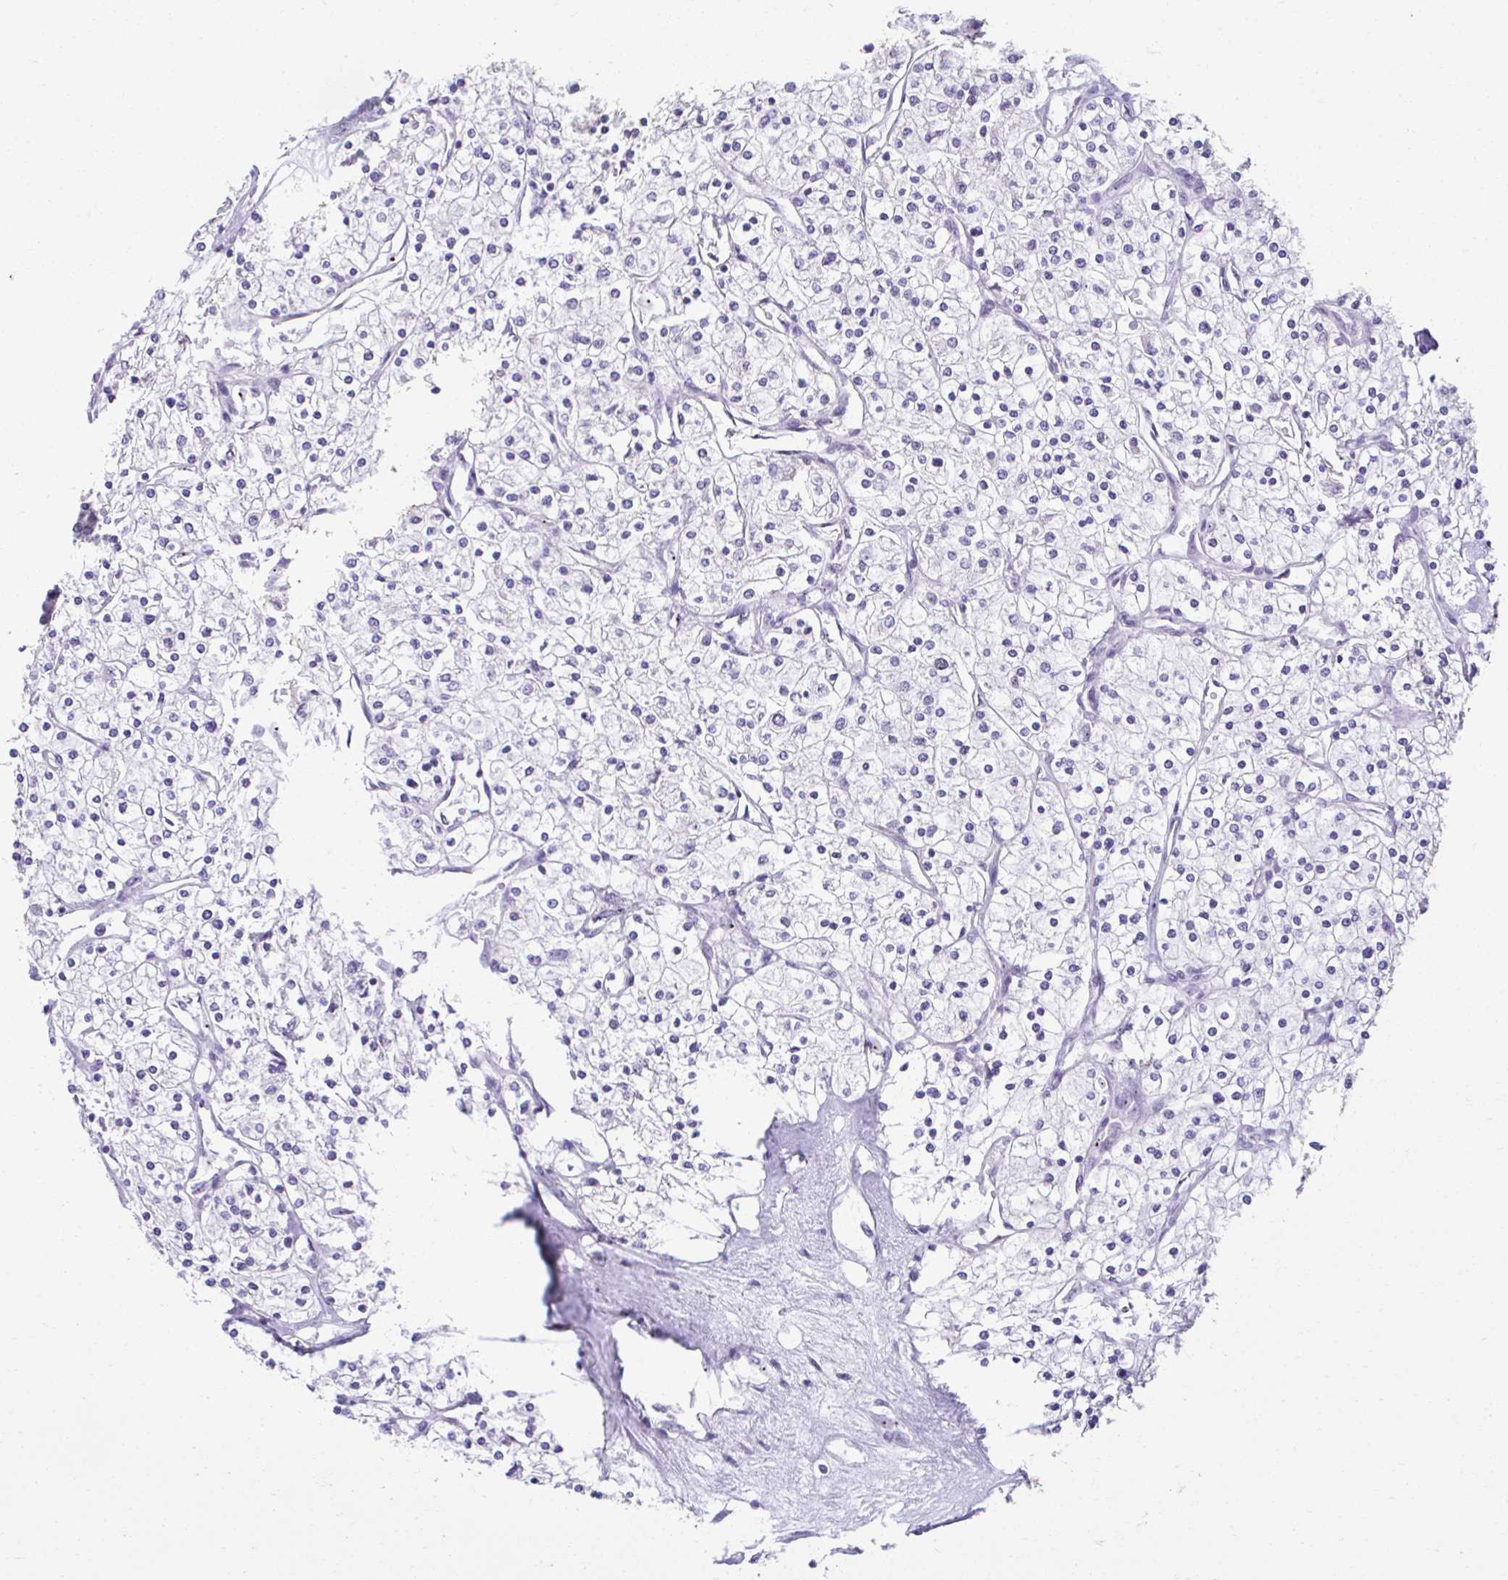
{"staining": {"intensity": "negative", "quantity": "none", "location": "none"}, "tissue": "renal cancer", "cell_type": "Tumor cells", "image_type": "cancer", "snomed": [{"axis": "morphology", "description": "Adenocarcinoma, NOS"}, {"axis": "topography", "description": "Kidney"}], "caption": "DAB immunohistochemical staining of adenocarcinoma (renal) displays no significant staining in tumor cells. (DAB (3,3'-diaminobenzidine) IHC, high magnification).", "gene": "CEP72", "patient": {"sex": "male", "age": 80}}